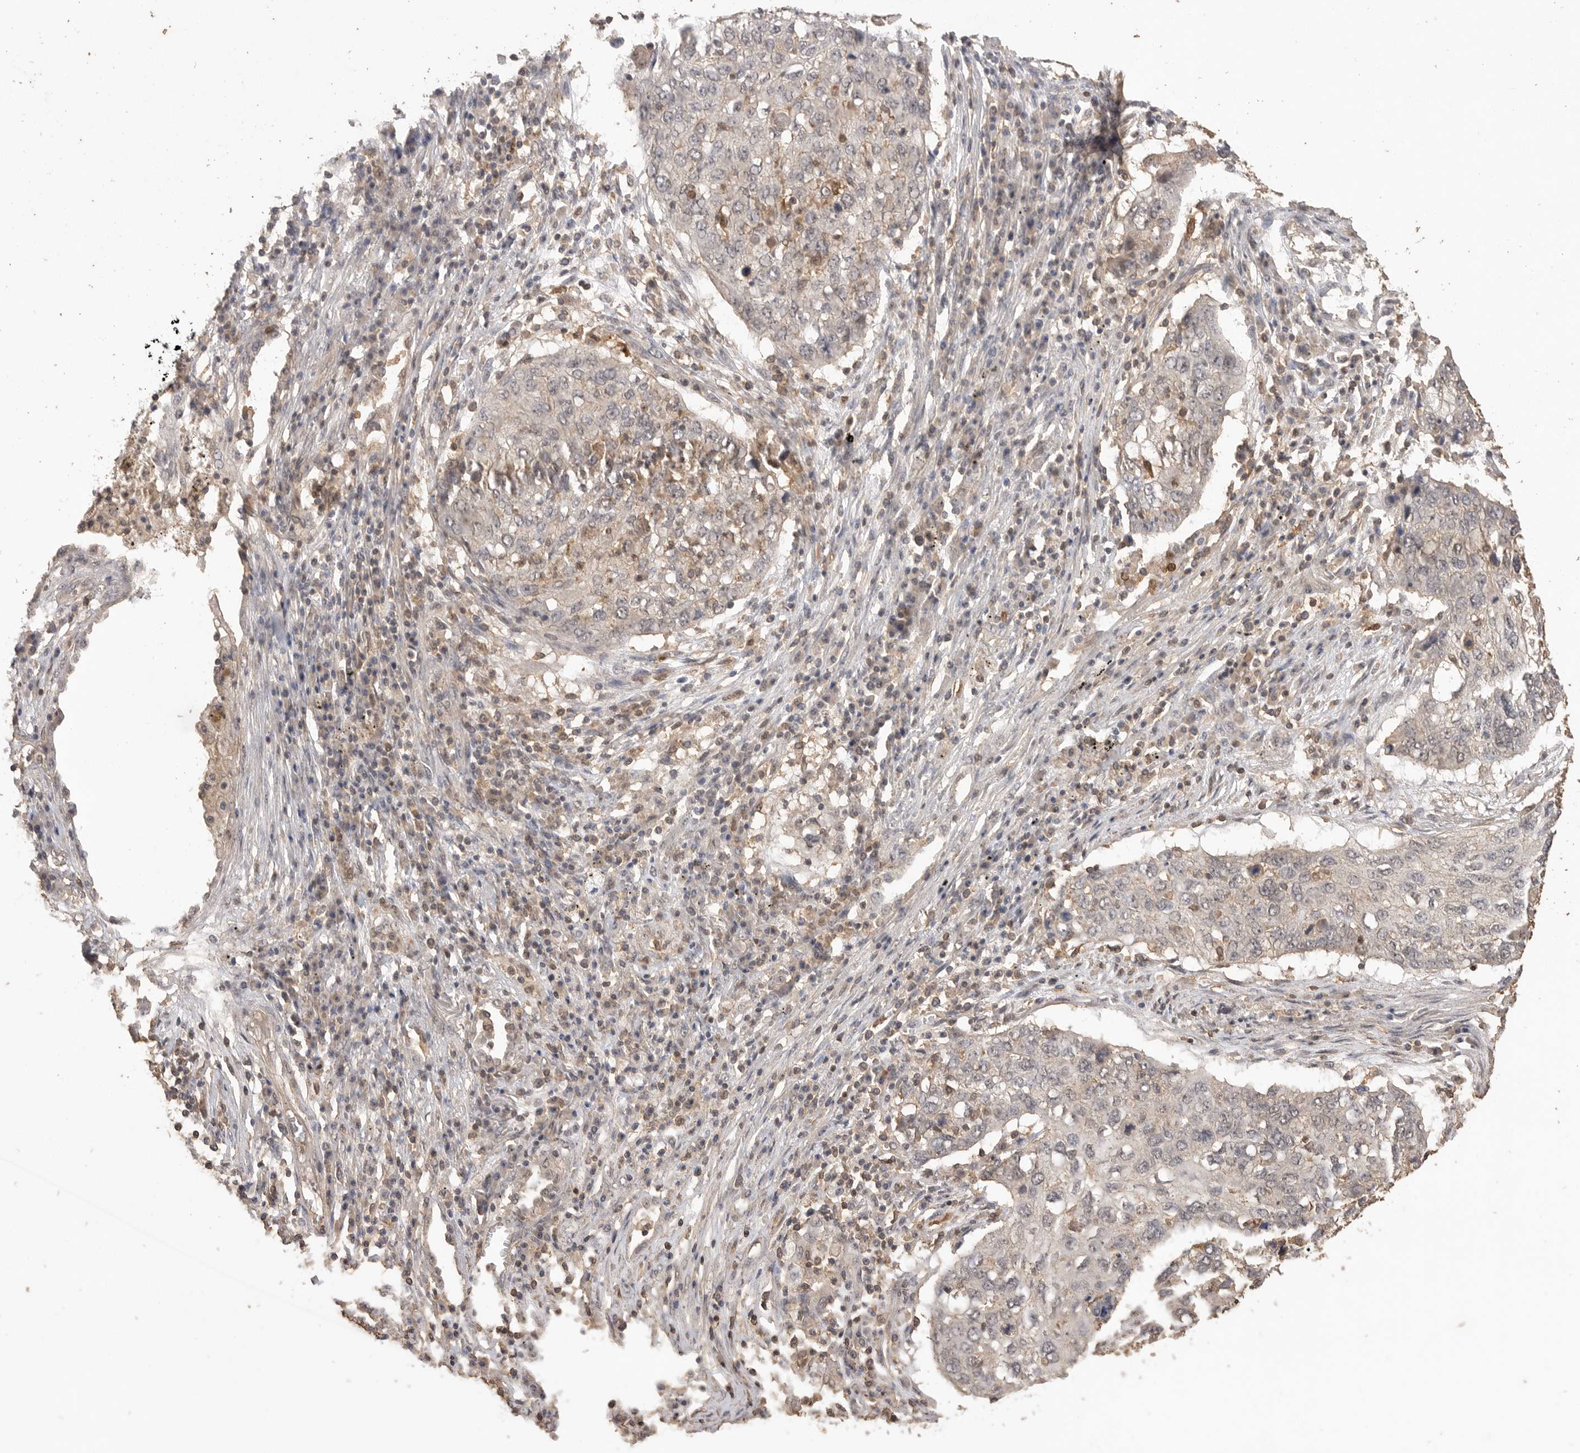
{"staining": {"intensity": "negative", "quantity": "none", "location": "none"}, "tissue": "lung cancer", "cell_type": "Tumor cells", "image_type": "cancer", "snomed": [{"axis": "morphology", "description": "Squamous cell carcinoma, NOS"}, {"axis": "topography", "description": "Lung"}], "caption": "Protein analysis of lung squamous cell carcinoma displays no significant expression in tumor cells.", "gene": "MAP2K1", "patient": {"sex": "female", "age": 63}}